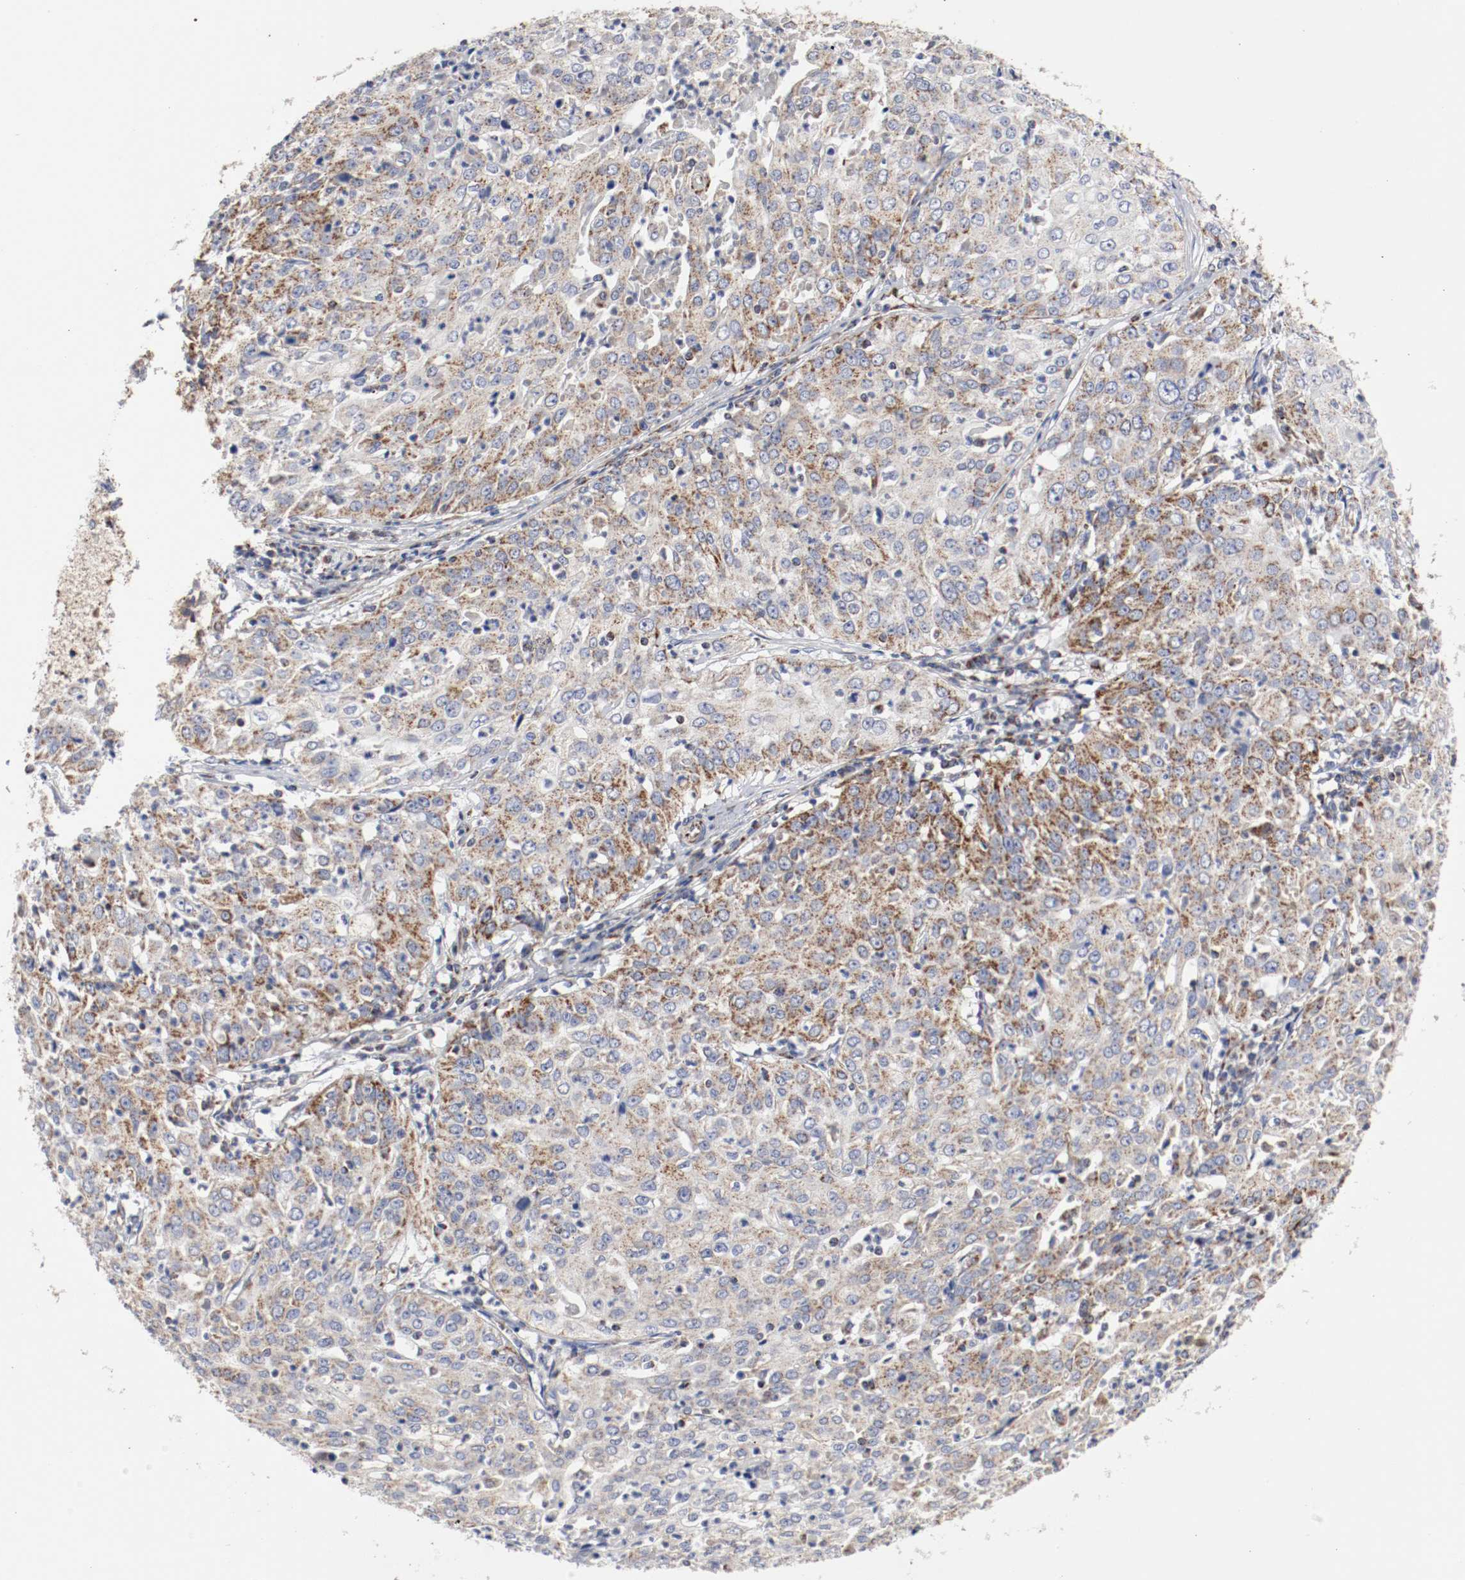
{"staining": {"intensity": "moderate", "quantity": ">75%", "location": "cytoplasmic/membranous"}, "tissue": "cervical cancer", "cell_type": "Tumor cells", "image_type": "cancer", "snomed": [{"axis": "morphology", "description": "Squamous cell carcinoma, NOS"}, {"axis": "topography", "description": "Cervix"}], "caption": "Moderate cytoplasmic/membranous expression for a protein is present in about >75% of tumor cells of cervical cancer using IHC.", "gene": "AFG3L2", "patient": {"sex": "female", "age": 39}}